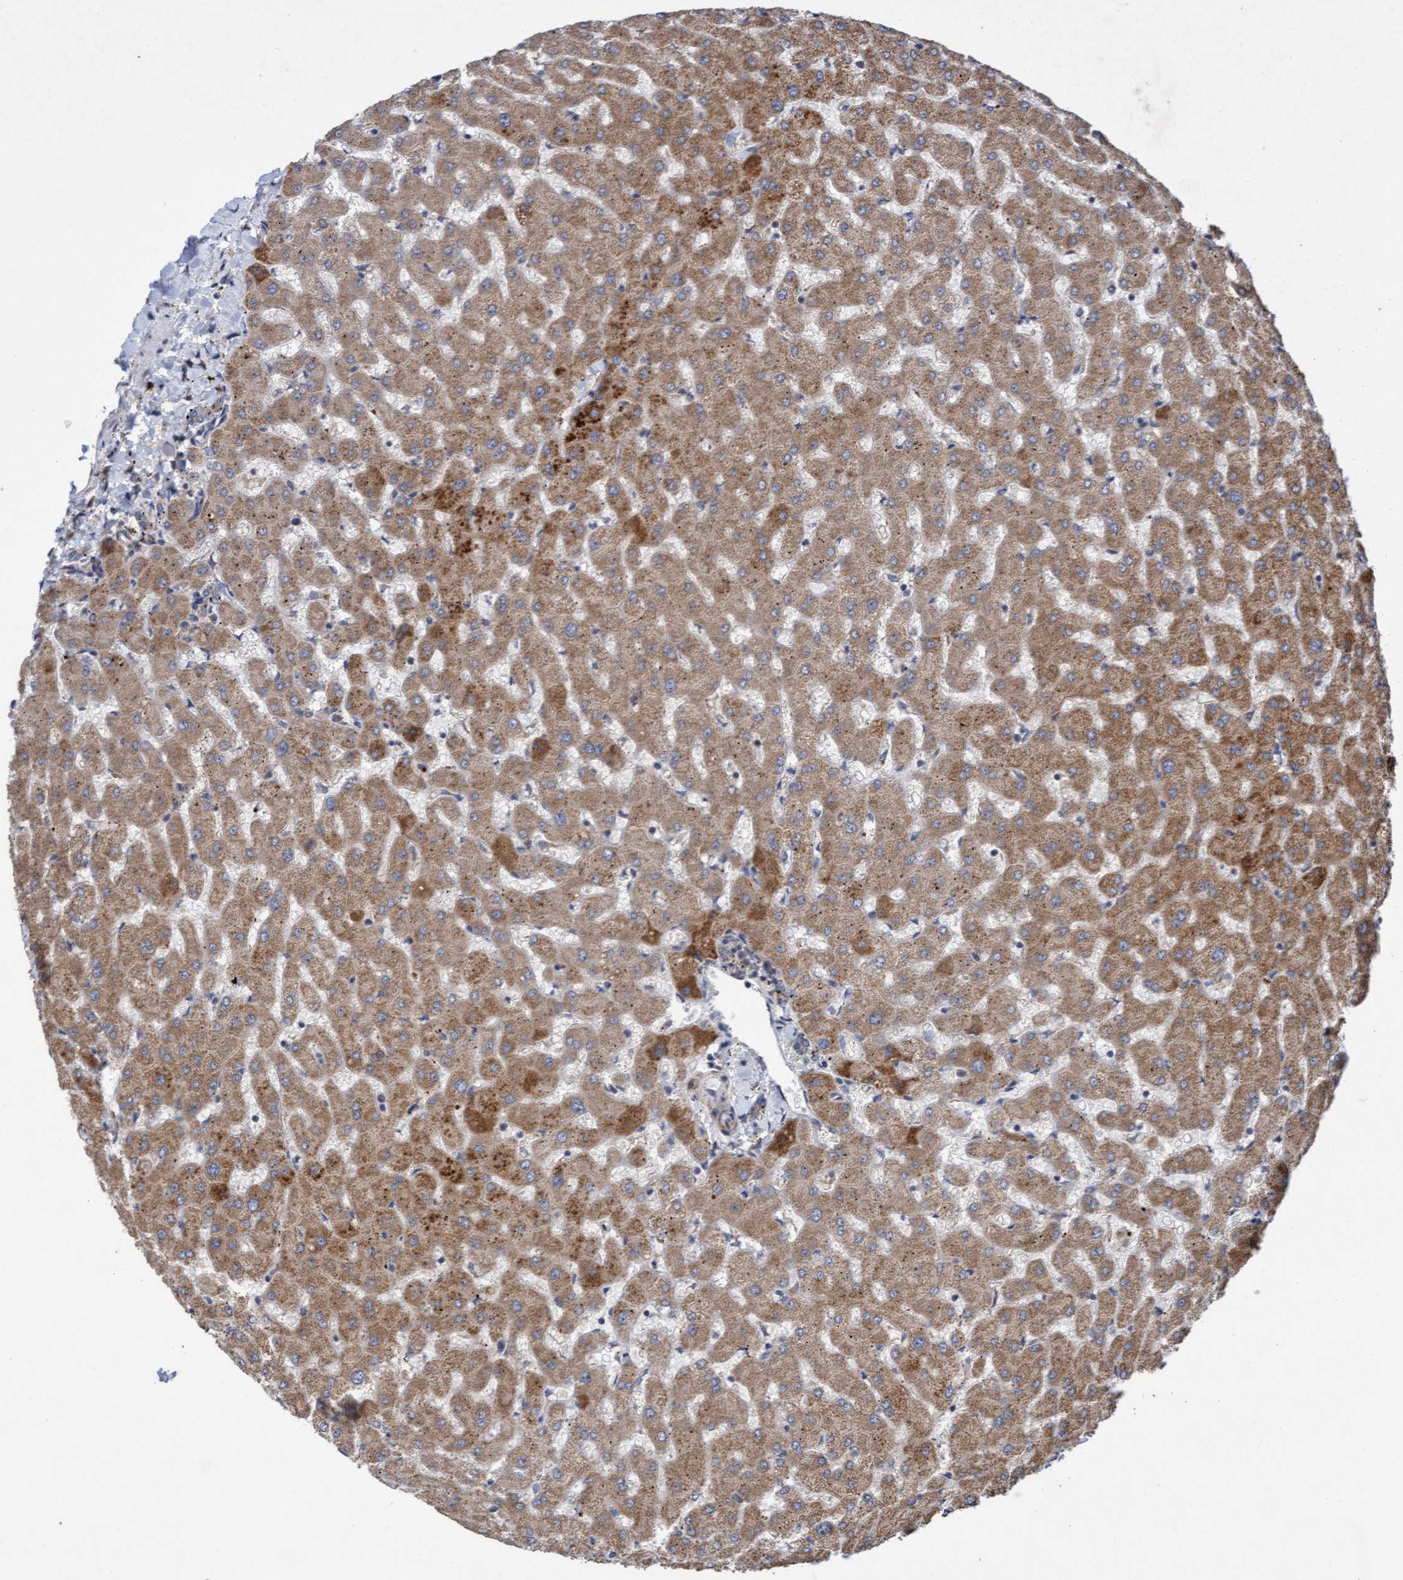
{"staining": {"intensity": "weak", "quantity": ">75%", "location": "cytoplasmic/membranous"}, "tissue": "liver", "cell_type": "Cholangiocytes", "image_type": "normal", "snomed": [{"axis": "morphology", "description": "Normal tissue, NOS"}, {"axis": "topography", "description": "Liver"}], "caption": "Approximately >75% of cholangiocytes in unremarkable human liver exhibit weak cytoplasmic/membranous protein positivity as visualized by brown immunohistochemical staining.", "gene": "ELP5", "patient": {"sex": "female", "age": 63}}